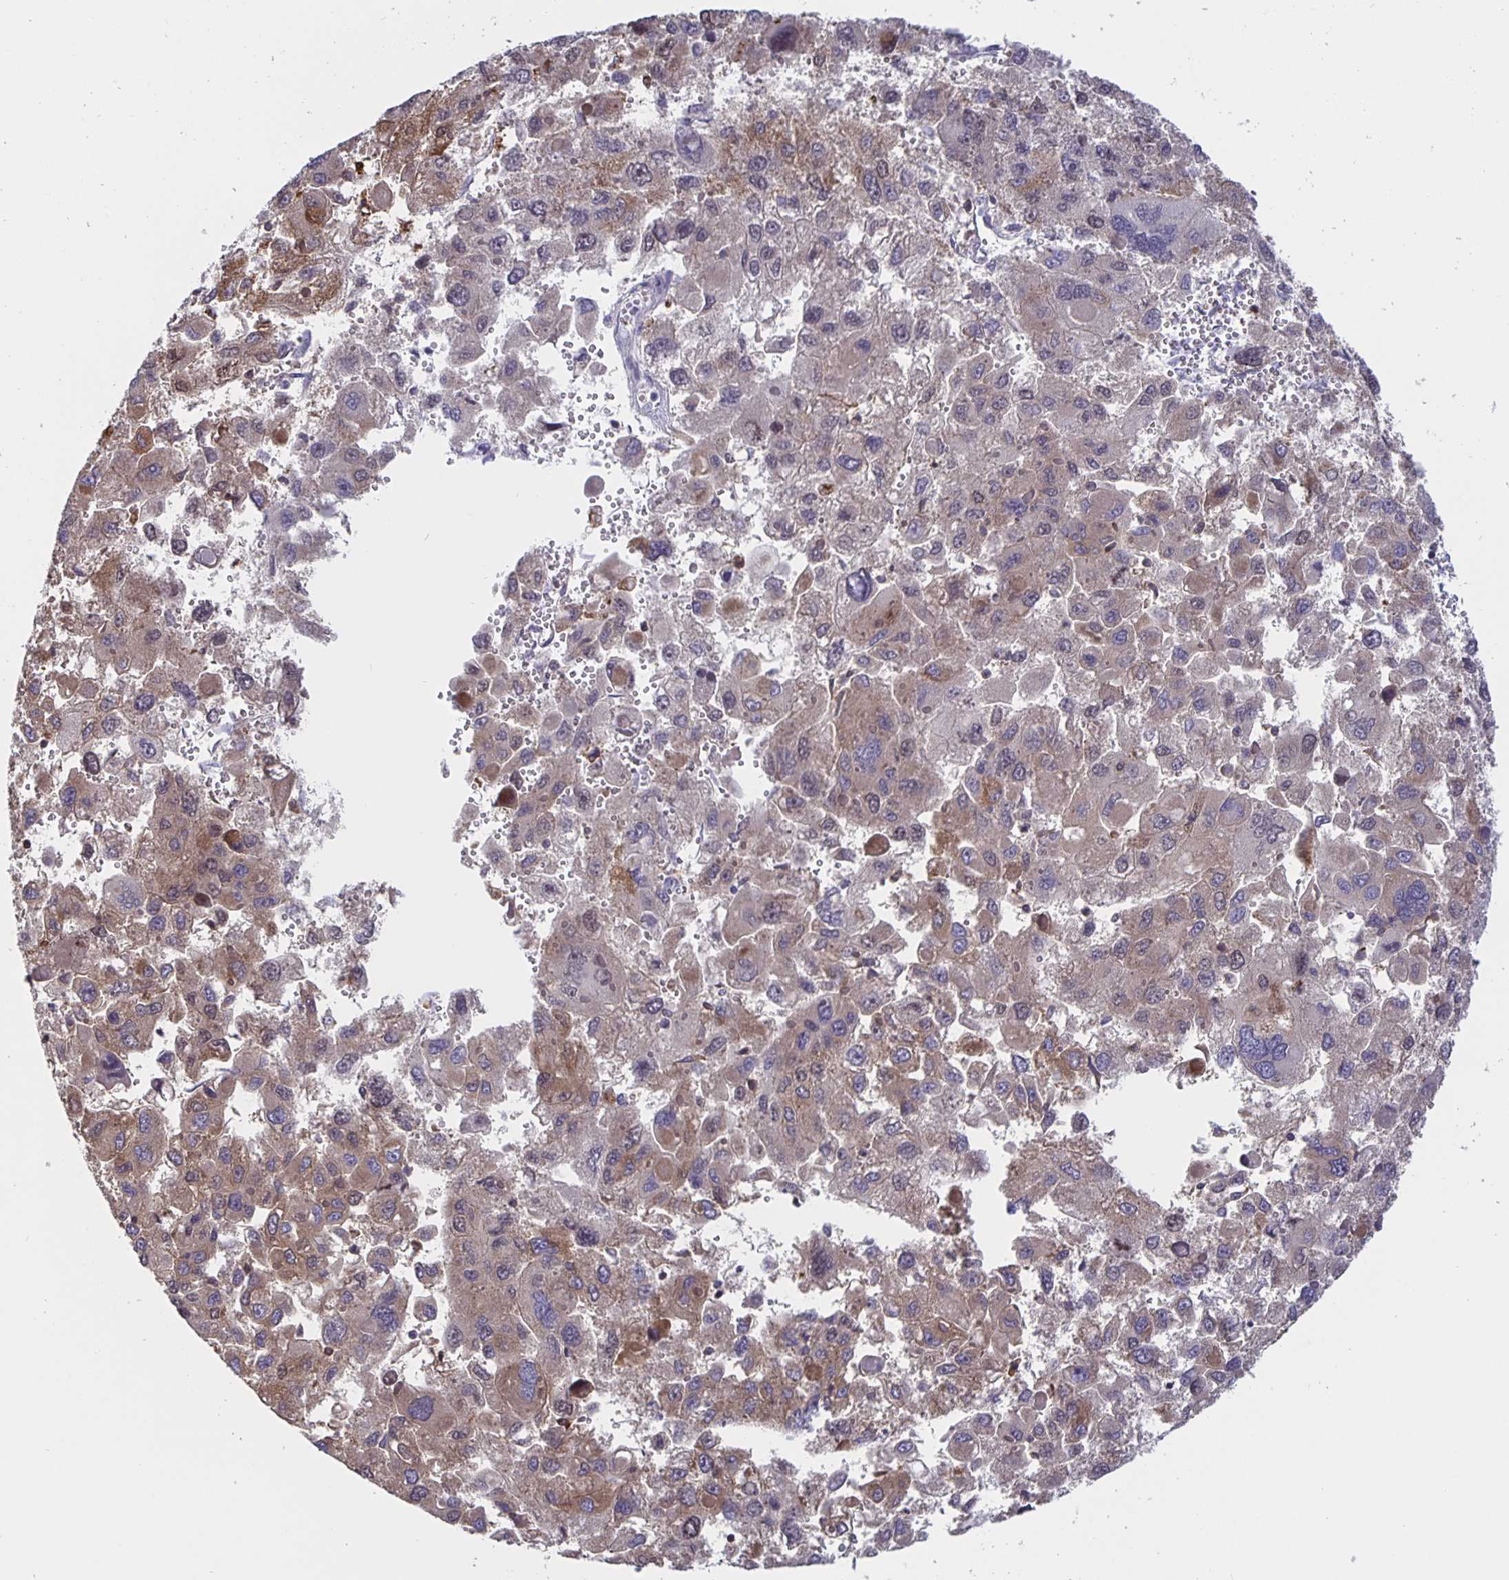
{"staining": {"intensity": "moderate", "quantity": "<25%", "location": "cytoplasmic/membranous"}, "tissue": "liver cancer", "cell_type": "Tumor cells", "image_type": "cancer", "snomed": [{"axis": "morphology", "description": "Carcinoma, Hepatocellular, NOS"}, {"axis": "topography", "description": "Liver"}], "caption": "Liver cancer tissue reveals moderate cytoplasmic/membranous positivity in about <25% of tumor cells", "gene": "FEM1C", "patient": {"sex": "female", "age": 41}}